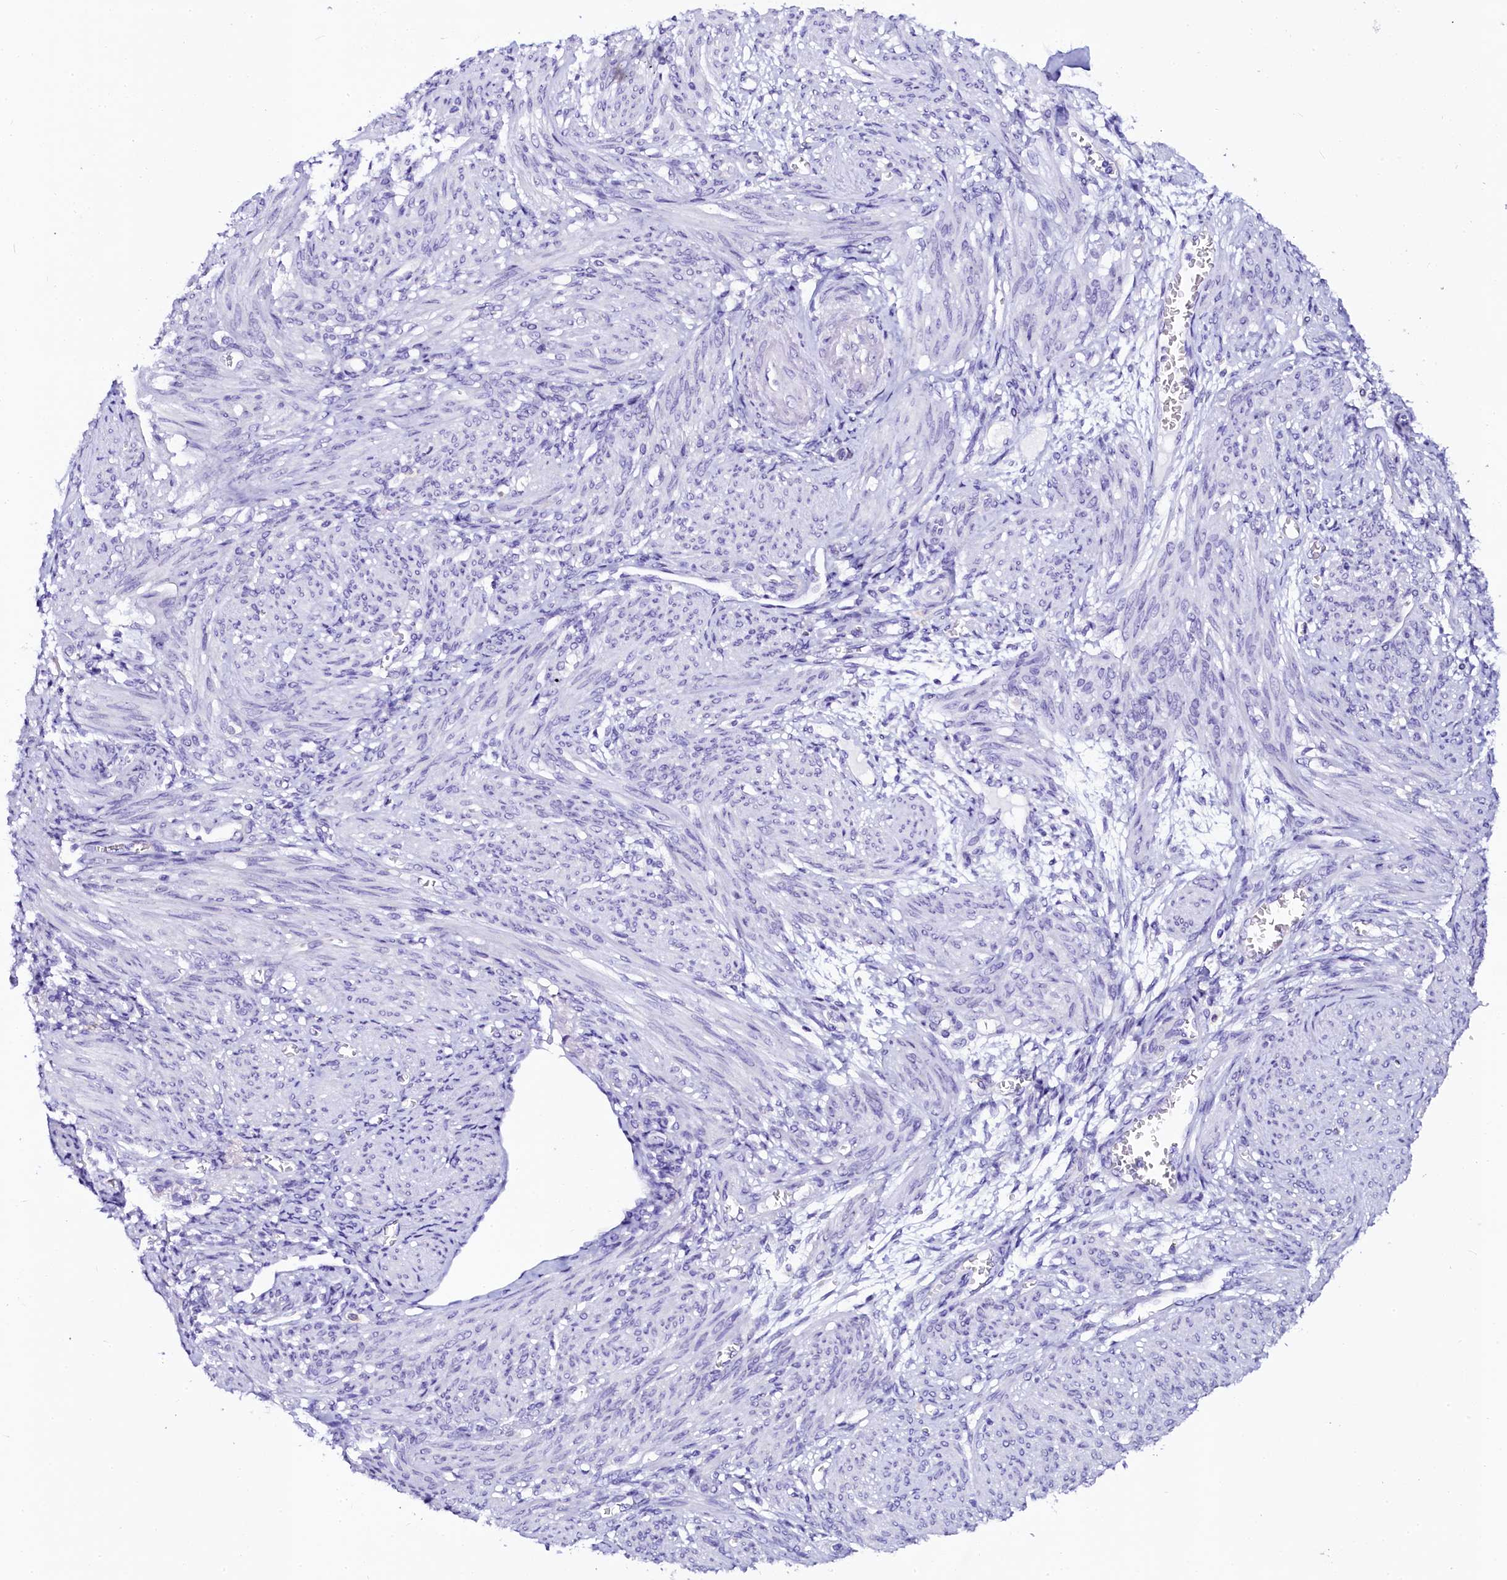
{"staining": {"intensity": "negative", "quantity": "none", "location": "none"}, "tissue": "smooth muscle", "cell_type": "Smooth muscle cells", "image_type": "normal", "snomed": [{"axis": "morphology", "description": "Normal tissue, NOS"}, {"axis": "topography", "description": "Smooth muscle"}], "caption": "The image displays no staining of smooth muscle cells in unremarkable smooth muscle. (Immunohistochemistry, brightfield microscopy, high magnification).", "gene": "SORD", "patient": {"sex": "female", "age": 39}}